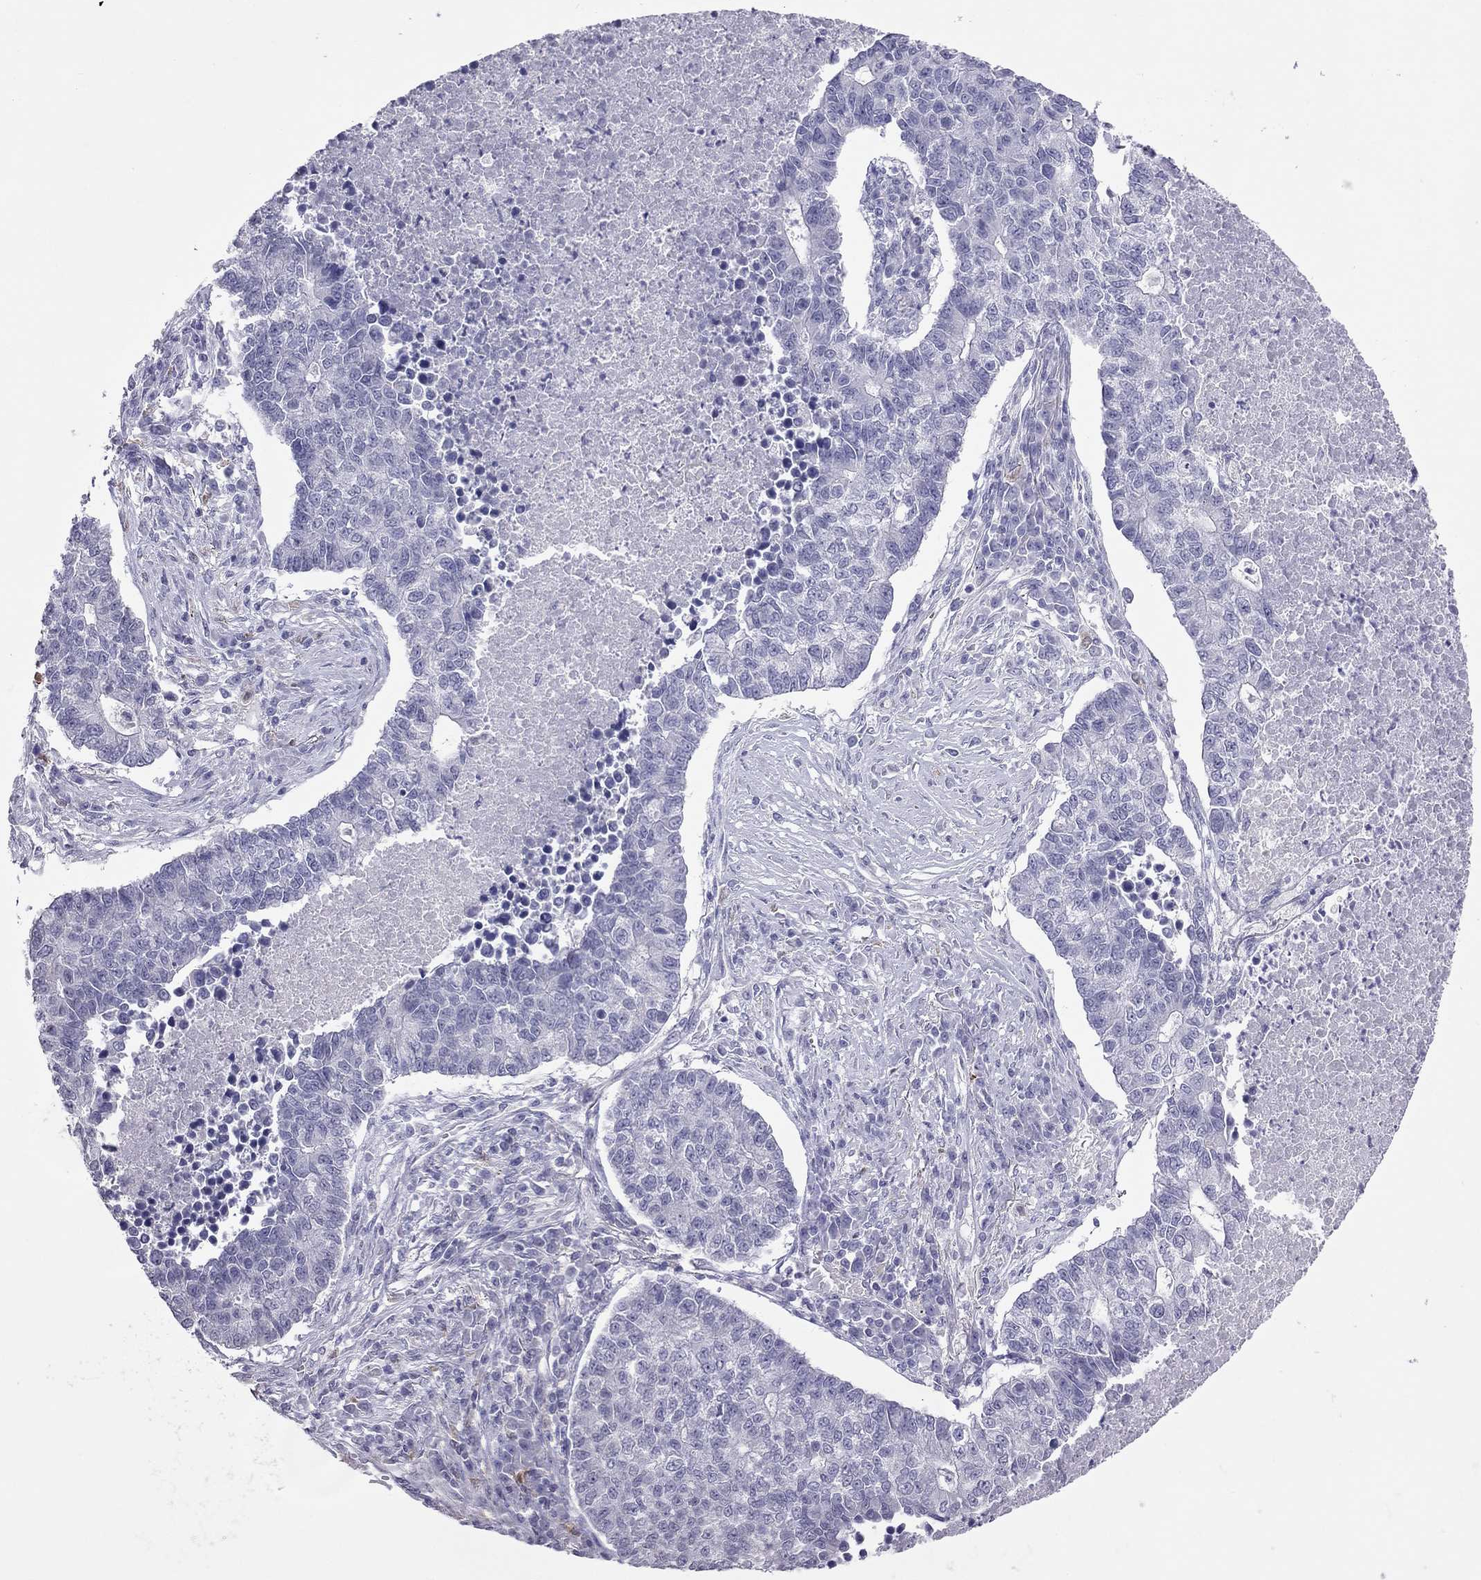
{"staining": {"intensity": "negative", "quantity": "none", "location": "none"}, "tissue": "lung cancer", "cell_type": "Tumor cells", "image_type": "cancer", "snomed": [{"axis": "morphology", "description": "Adenocarcinoma, NOS"}, {"axis": "topography", "description": "Lung"}], "caption": "Tumor cells show no significant protein positivity in lung adenocarcinoma.", "gene": "PPP1R3A", "patient": {"sex": "male", "age": 57}}